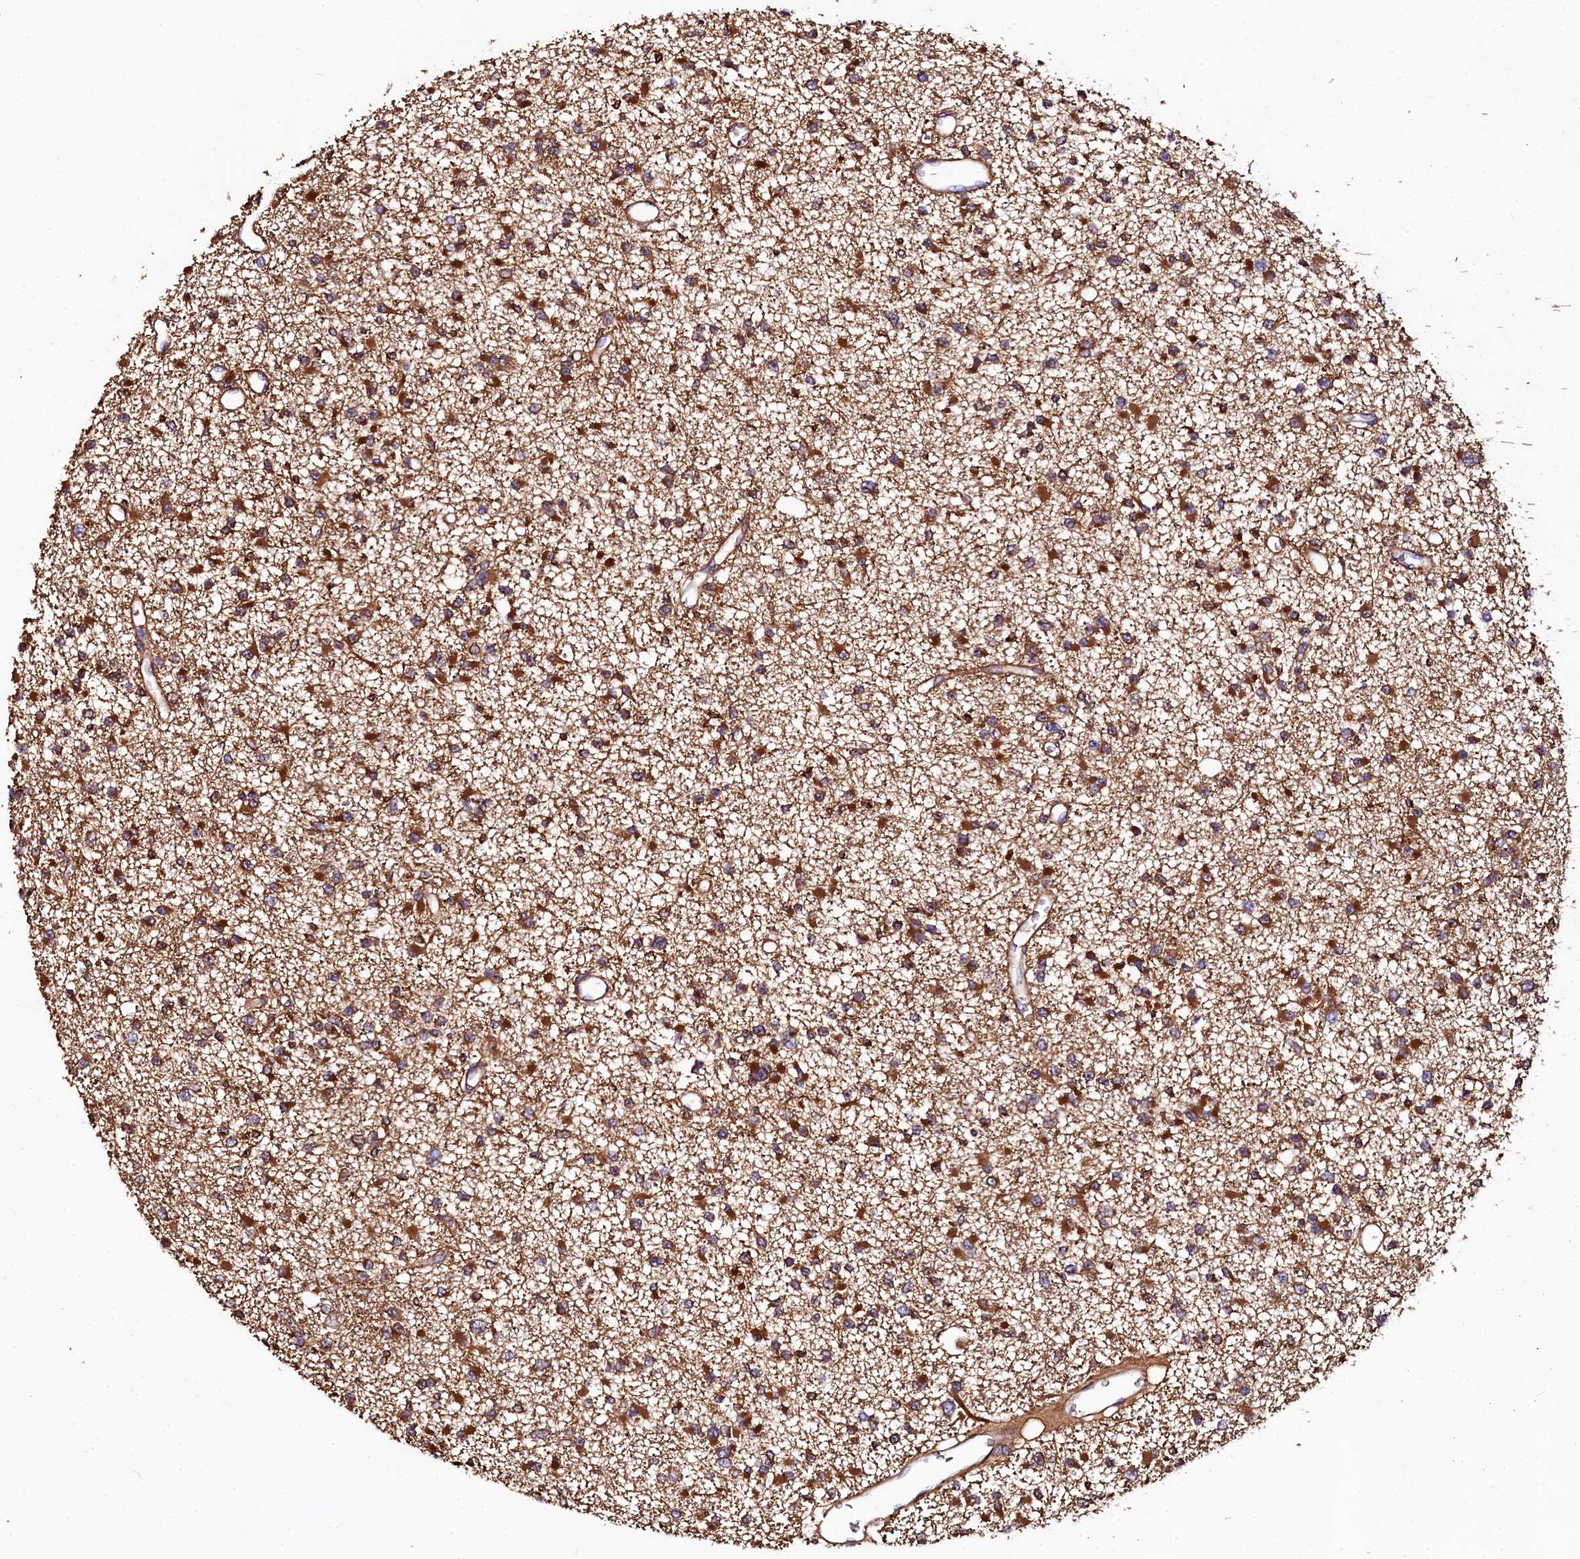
{"staining": {"intensity": "moderate", "quantity": ">75%", "location": "cytoplasmic/membranous"}, "tissue": "glioma", "cell_type": "Tumor cells", "image_type": "cancer", "snomed": [{"axis": "morphology", "description": "Glioma, malignant, Low grade"}, {"axis": "topography", "description": "Brain"}], "caption": "Moderate cytoplasmic/membranous expression is appreciated in about >75% of tumor cells in malignant glioma (low-grade).", "gene": "APPL2", "patient": {"sex": "female", "age": 22}}